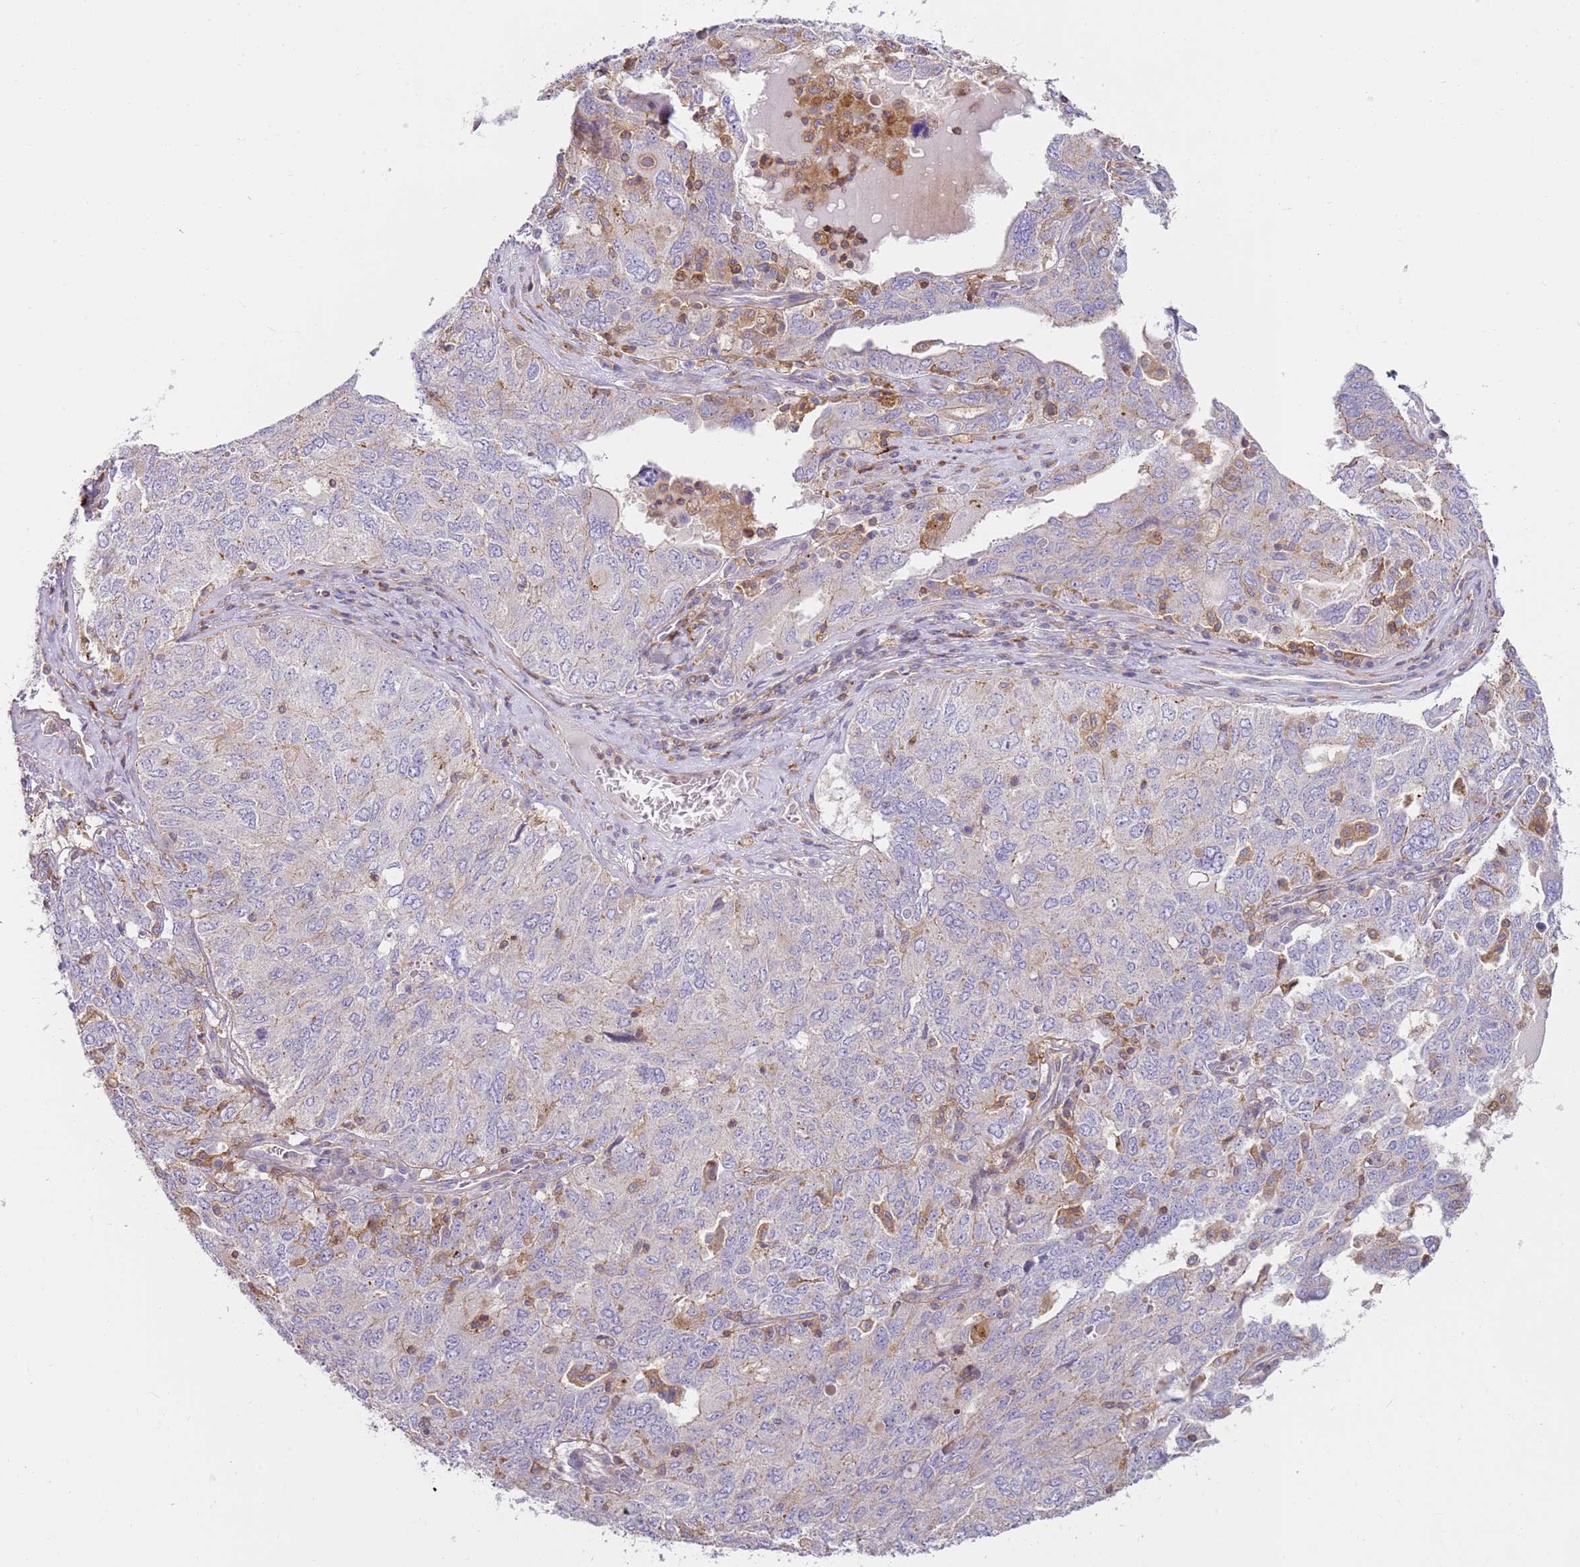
{"staining": {"intensity": "negative", "quantity": "none", "location": "none"}, "tissue": "ovarian cancer", "cell_type": "Tumor cells", "image_type": "cancer", "snomed": [{"axis": "morphology", "description": "Carcinoma, endometroid"}, {"axis": "topography", "description": "Ovary"}], "caption": "Immunohistochemical staining of ovarian cancer exhibits no significant staining in tumor cells.", "gene": "FPR1", "patient": {"sex": "female", "age": 62}}